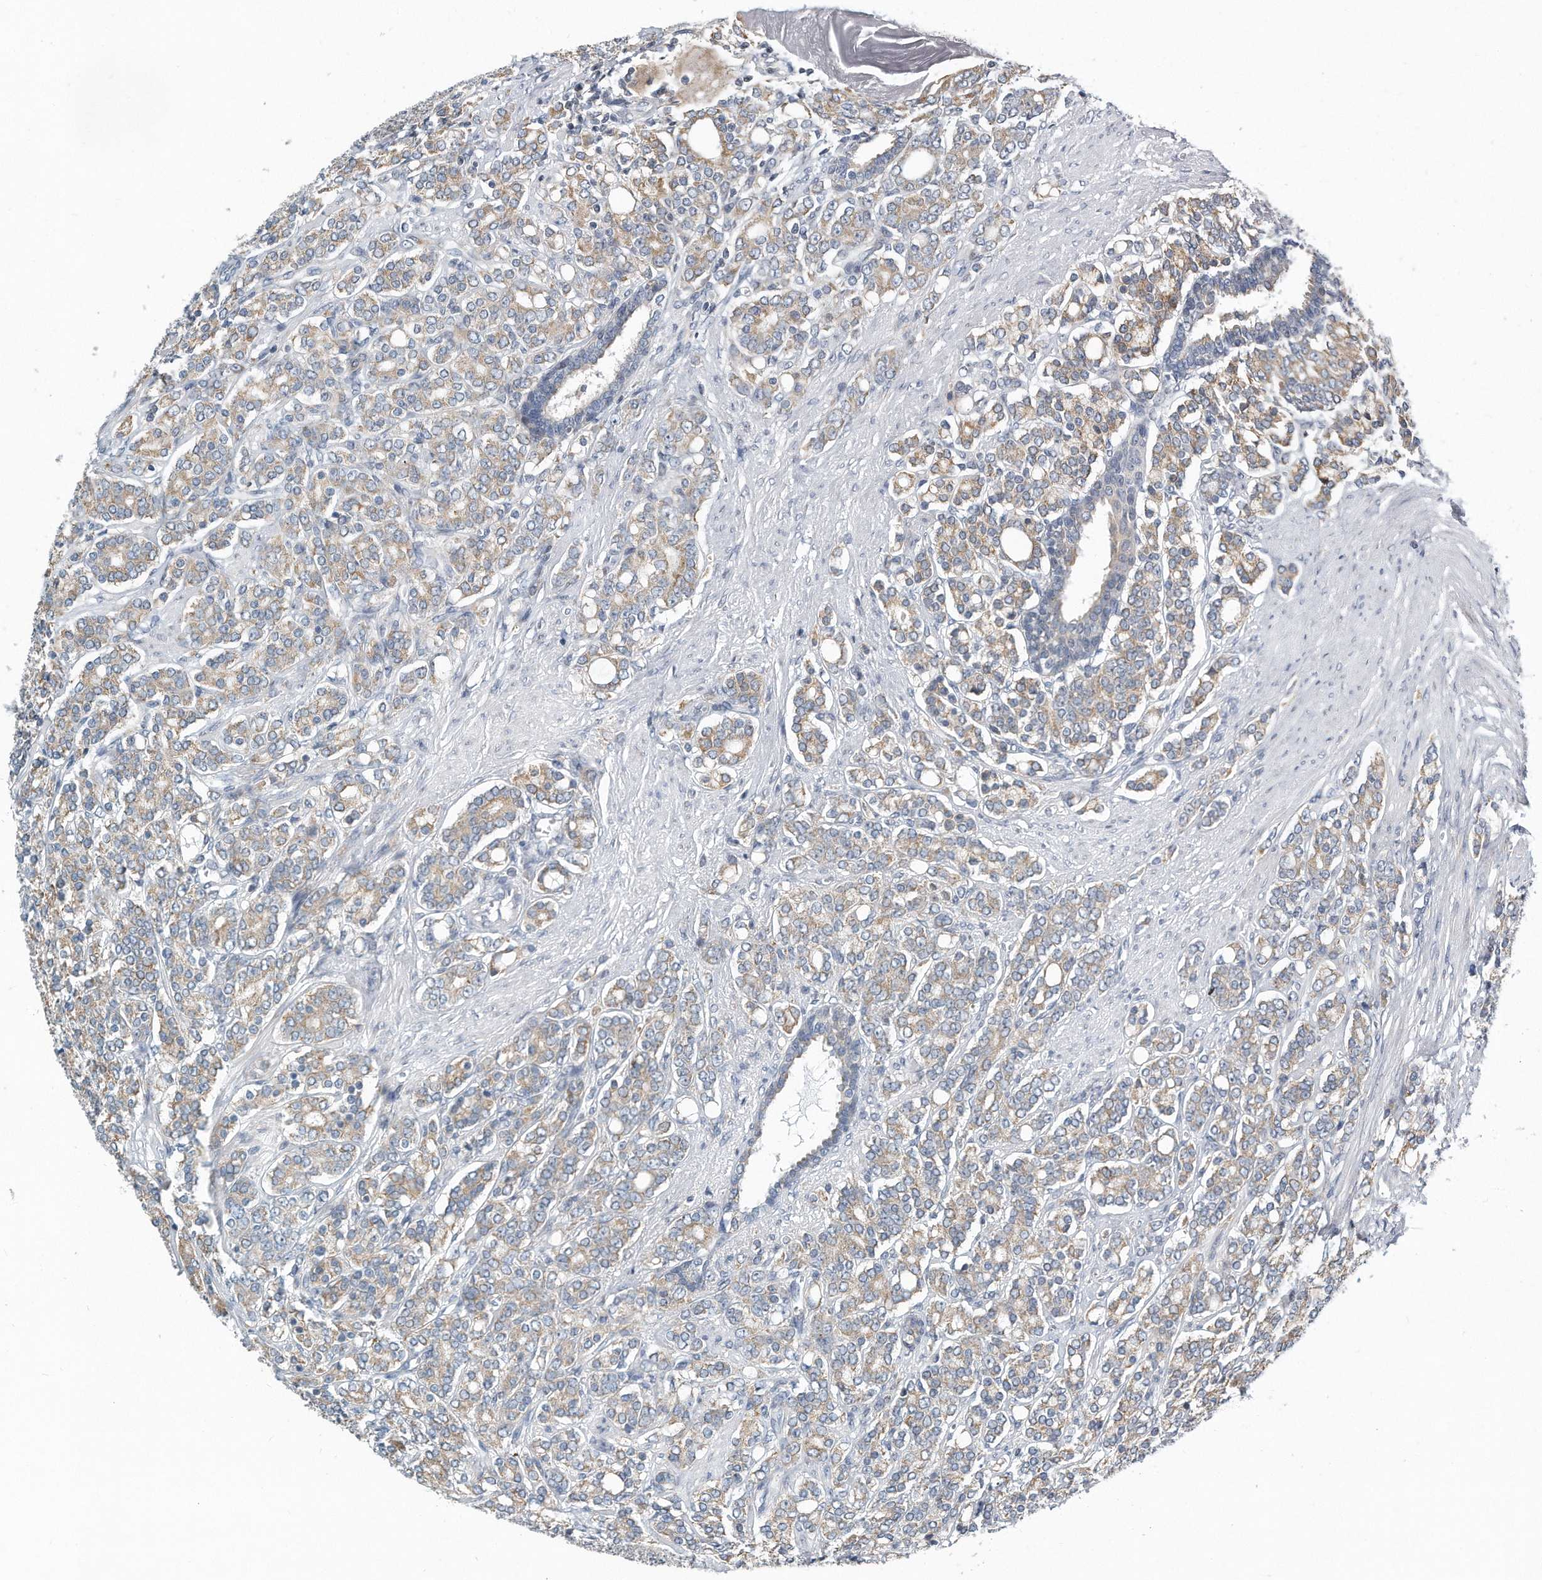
{"staining": {"intensity": "weak", "quantity": ">75%", "location": "cytoplasmic/membranous"}, "tissue": "prostate cancer", "cell_type": "Tumor cells", "image_type": "cancer", "snomed": [{"axis": "morphology", "description": "Adenocarcinoma, High grade"}, {"axis": "topography", "description": "Prostate"}], "caption": "DAB (3,3'-diaminobenzidine) immunohistochemical staining of prostate cancer exhibits weak cytoplasmic/membranous protein staining in about >75% of tumor cells.", "gene": "VLDLR", "patient": {"sex": "male", "age": 62}}